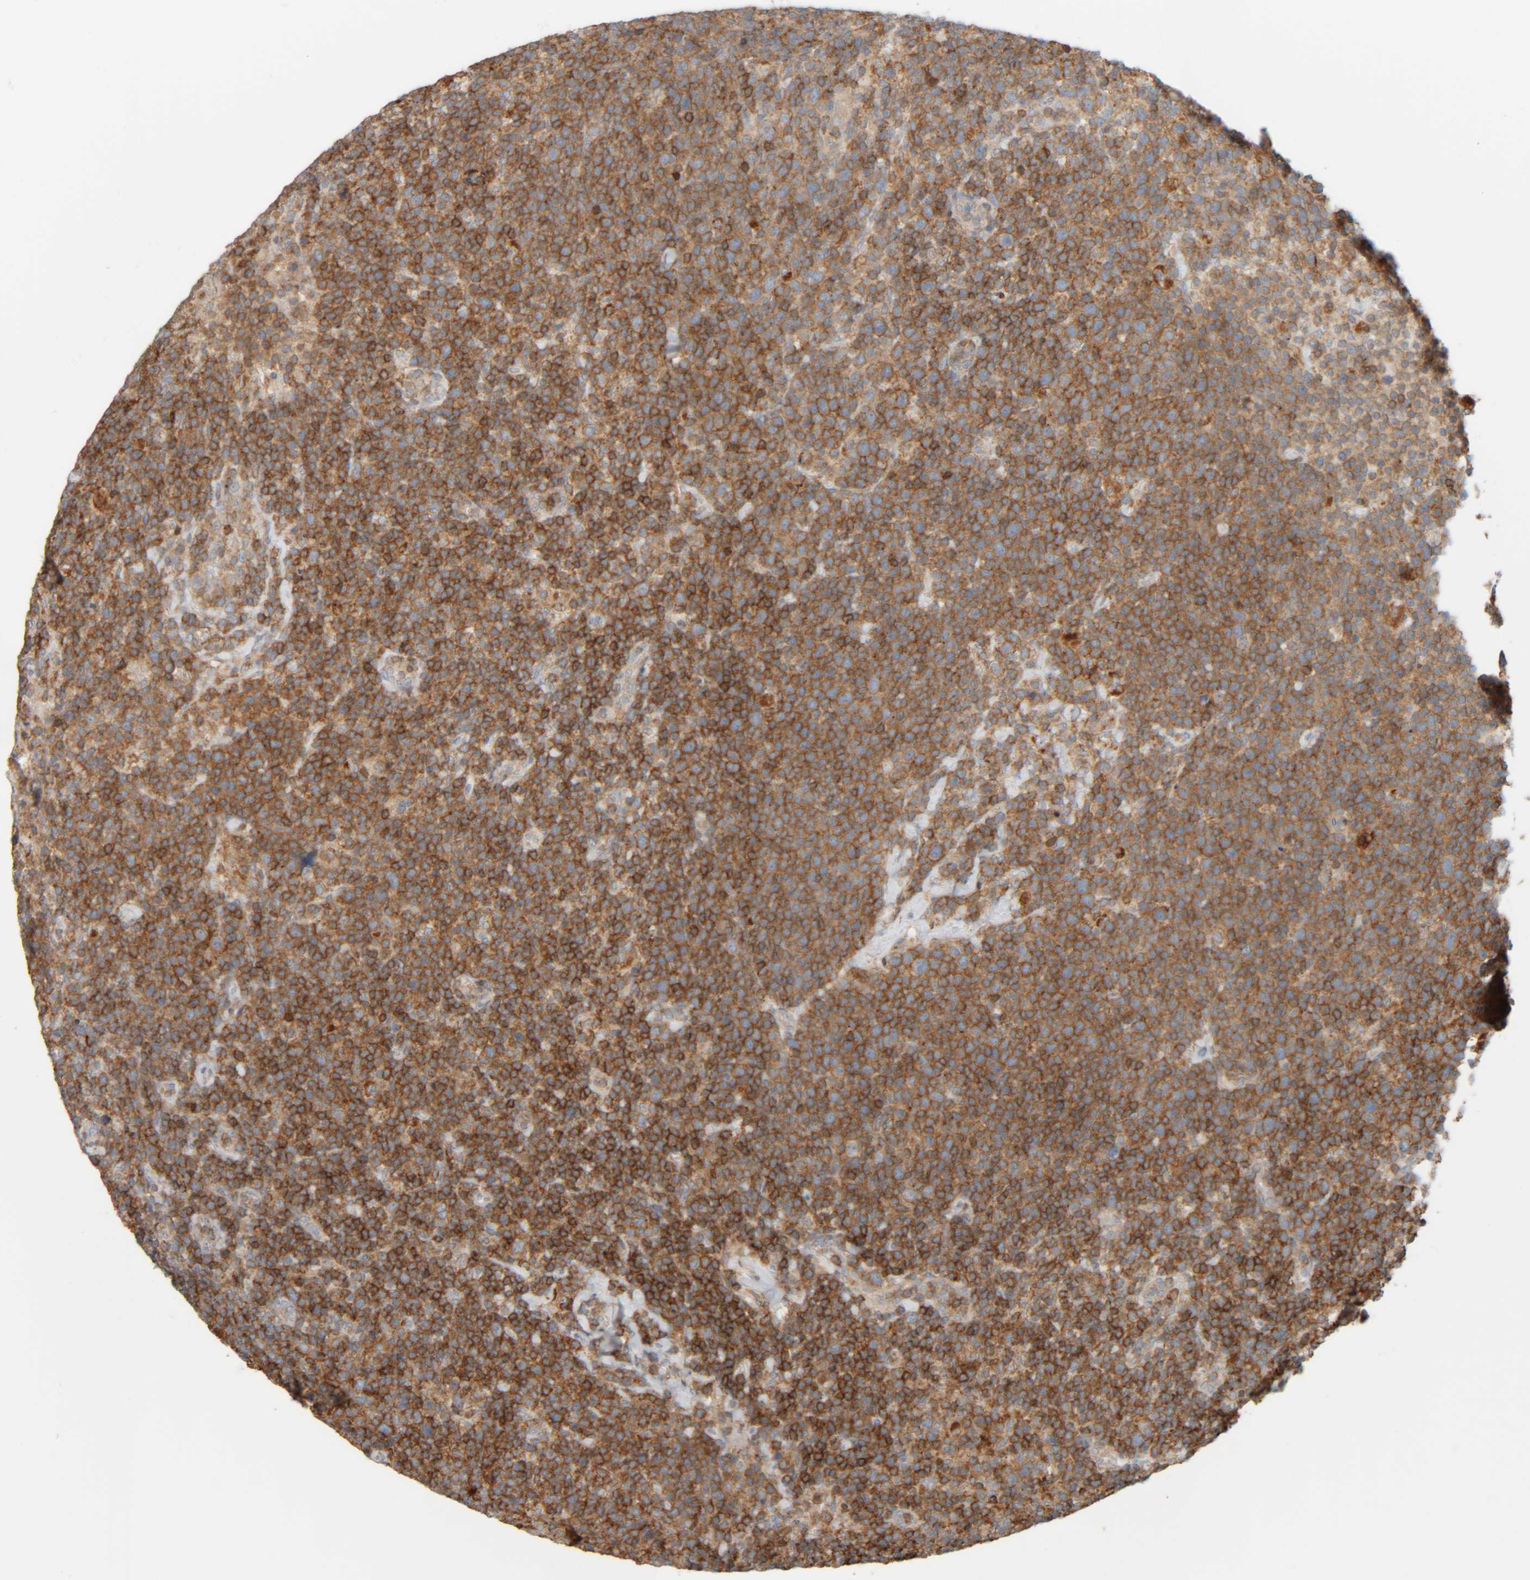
{"staining": {"intensity": "strong", "quantity": ">75%", "location": "cytoplasmic/membranous"}, "tissue": "lymphoma", "cell_type": "Tumor cells", "image_type": "cancer", "snomed": [{"axis": "morphology", "description": "Malignant lymphoma, non-Hodgkin's type, High grade"}, {"axis": "topography", "description": "Lymph node"}], "caption": "DAB immunohistochemical staining of human malignant lymphoma, non-Hodgkin's type (high-grade) demonstrates strong cytoplasmic/membranous protein positivity in approximately >75% of tumor cells.", "gene": "CCDC57", "patient": {"sex": "male", "age": 61}}